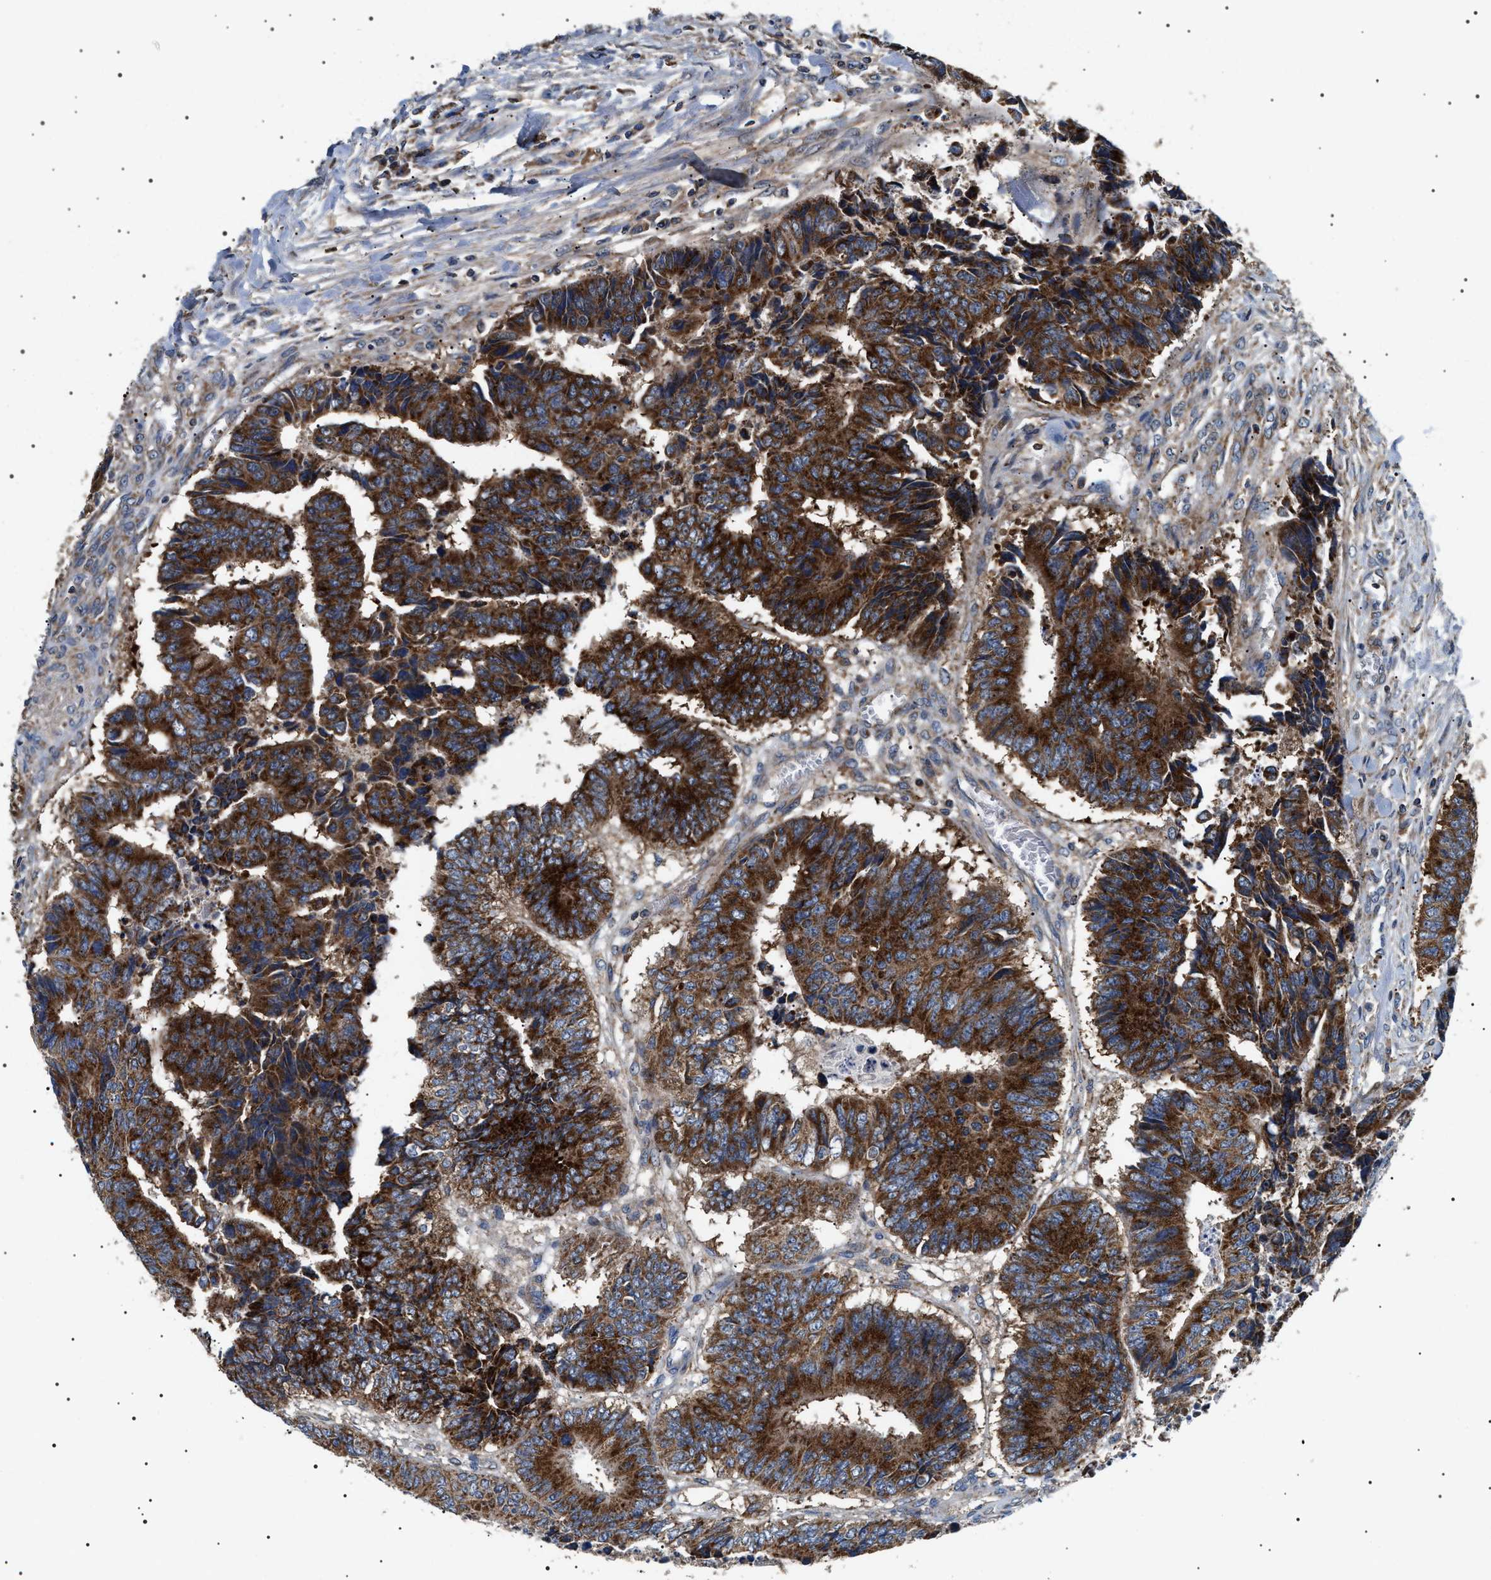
{"staining": {"intensity": "strong", "quantity": ">75%", "location": "cytoplasmic/membranous"}, "tissue": "colorectal cancer", "cell_type": "Tumor cells", "image_type": "cancer", "snomed": [{"axis": "morphology", "description": "Adenocarcinoma, NOS"}, {"axis": "topography", "description": "Rectum"}], "caption": "IHC (DAB (3,3'-diaminobenzidine)) staining of human colorectal cancer (adenocarcinoma) displays strong cytoplasmic/membranous protein positivity in approximately >75% of tumor cells.", "gene": "OXSM", "patient": {"sex": "male", "age": 84}}